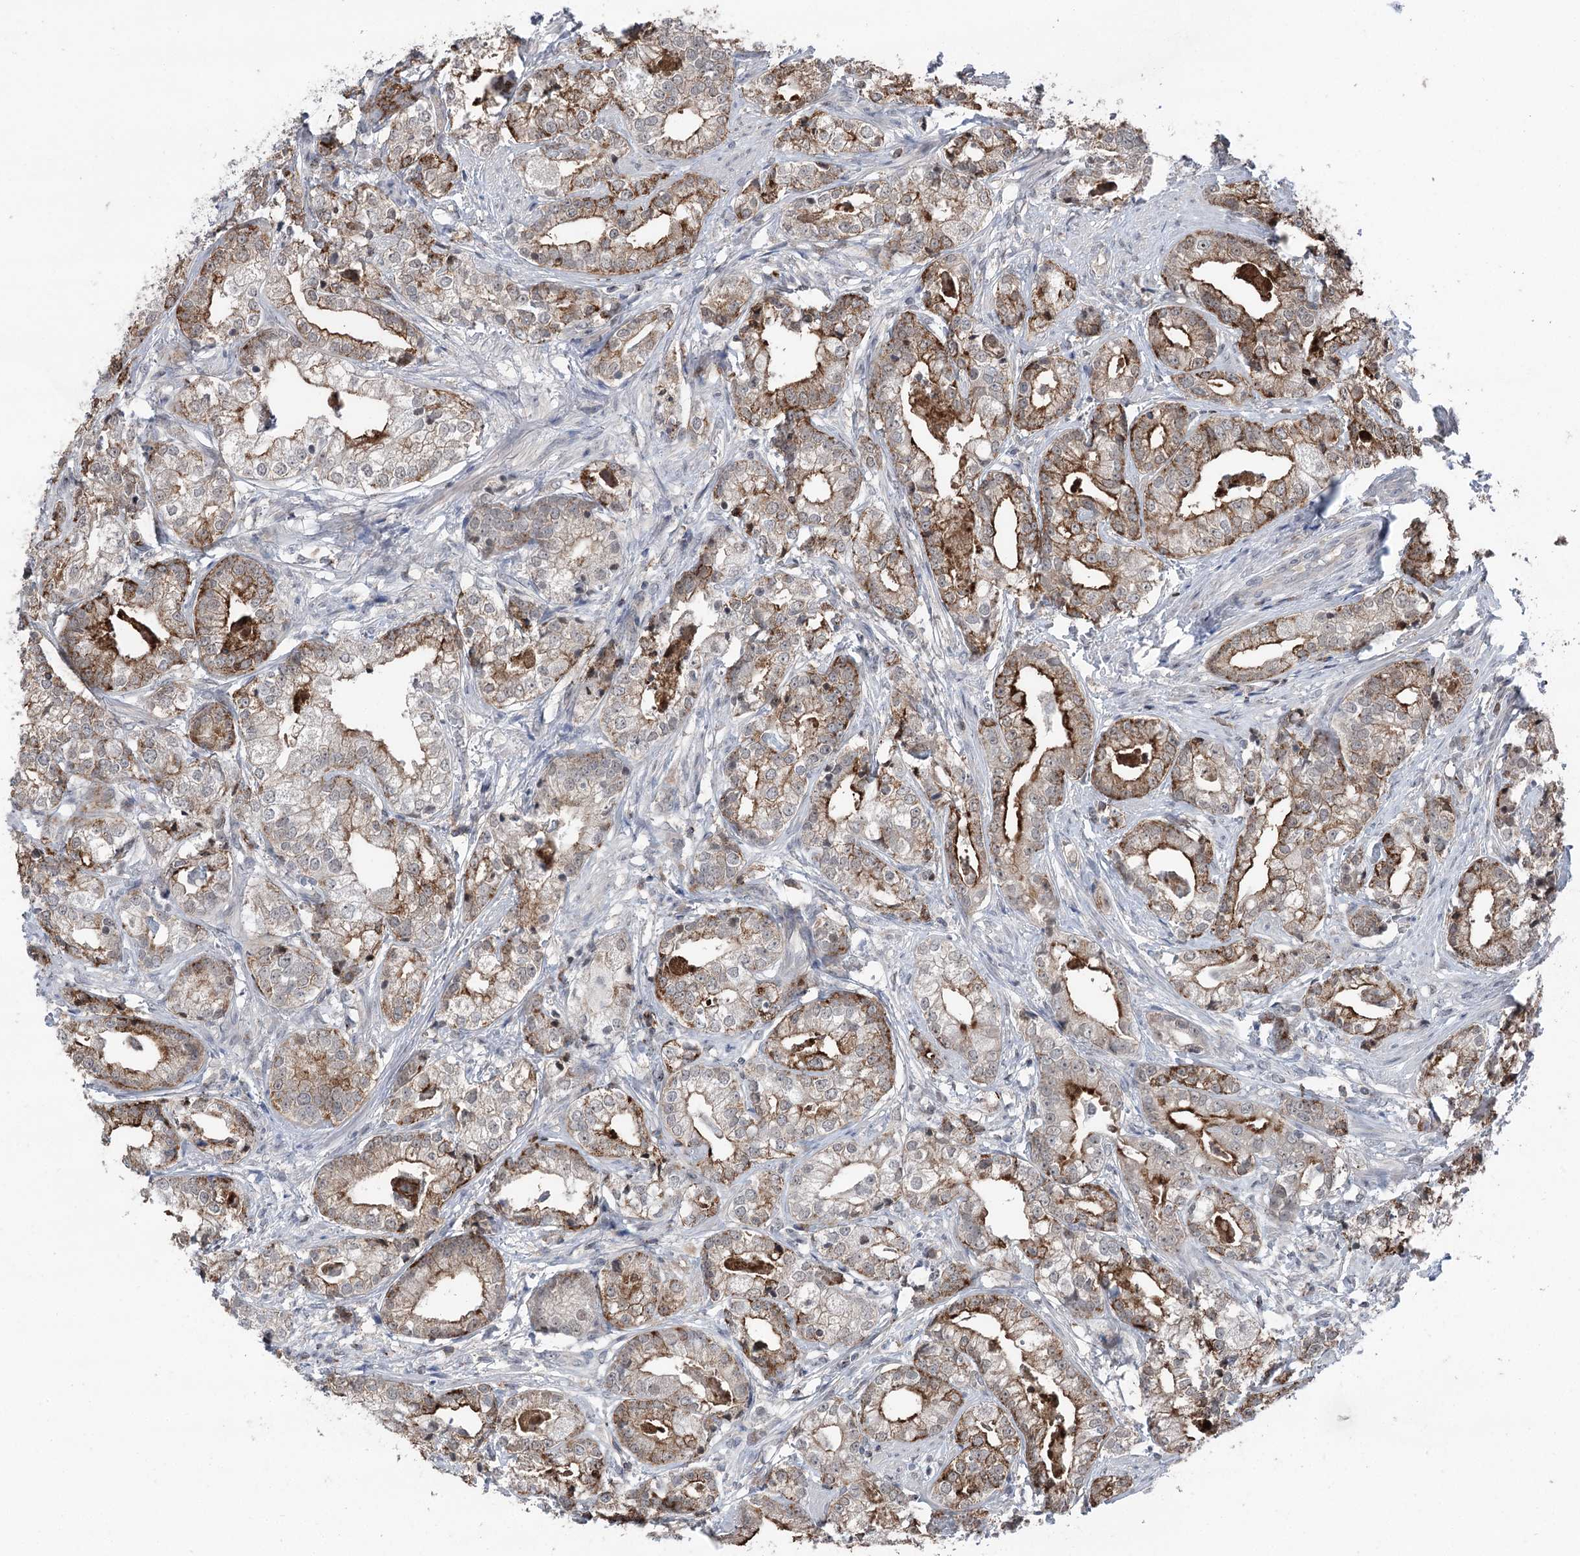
{"staining": {"intensity": "moderate", "quantity": "25%-75%", "location": "cytoplasmic/membranous"}, "tissue": "prostate cancer", "cell_type": "Tumor cells", "image_type": "cancer", "snomed": [{"axis": "morphology", "description": "Adenocarcinoma, High grade"}, {"axis": "topography", "description": "Prostate"}], "caption": "Protein analysis of prostate high-grade adenocarcinoma tissue reveals moderate cytoplasmic/membranous expression in about 25%-75% of tumor cells.", "gene": "CCSER2", "patient": {"sex": "male", "age": 69}}